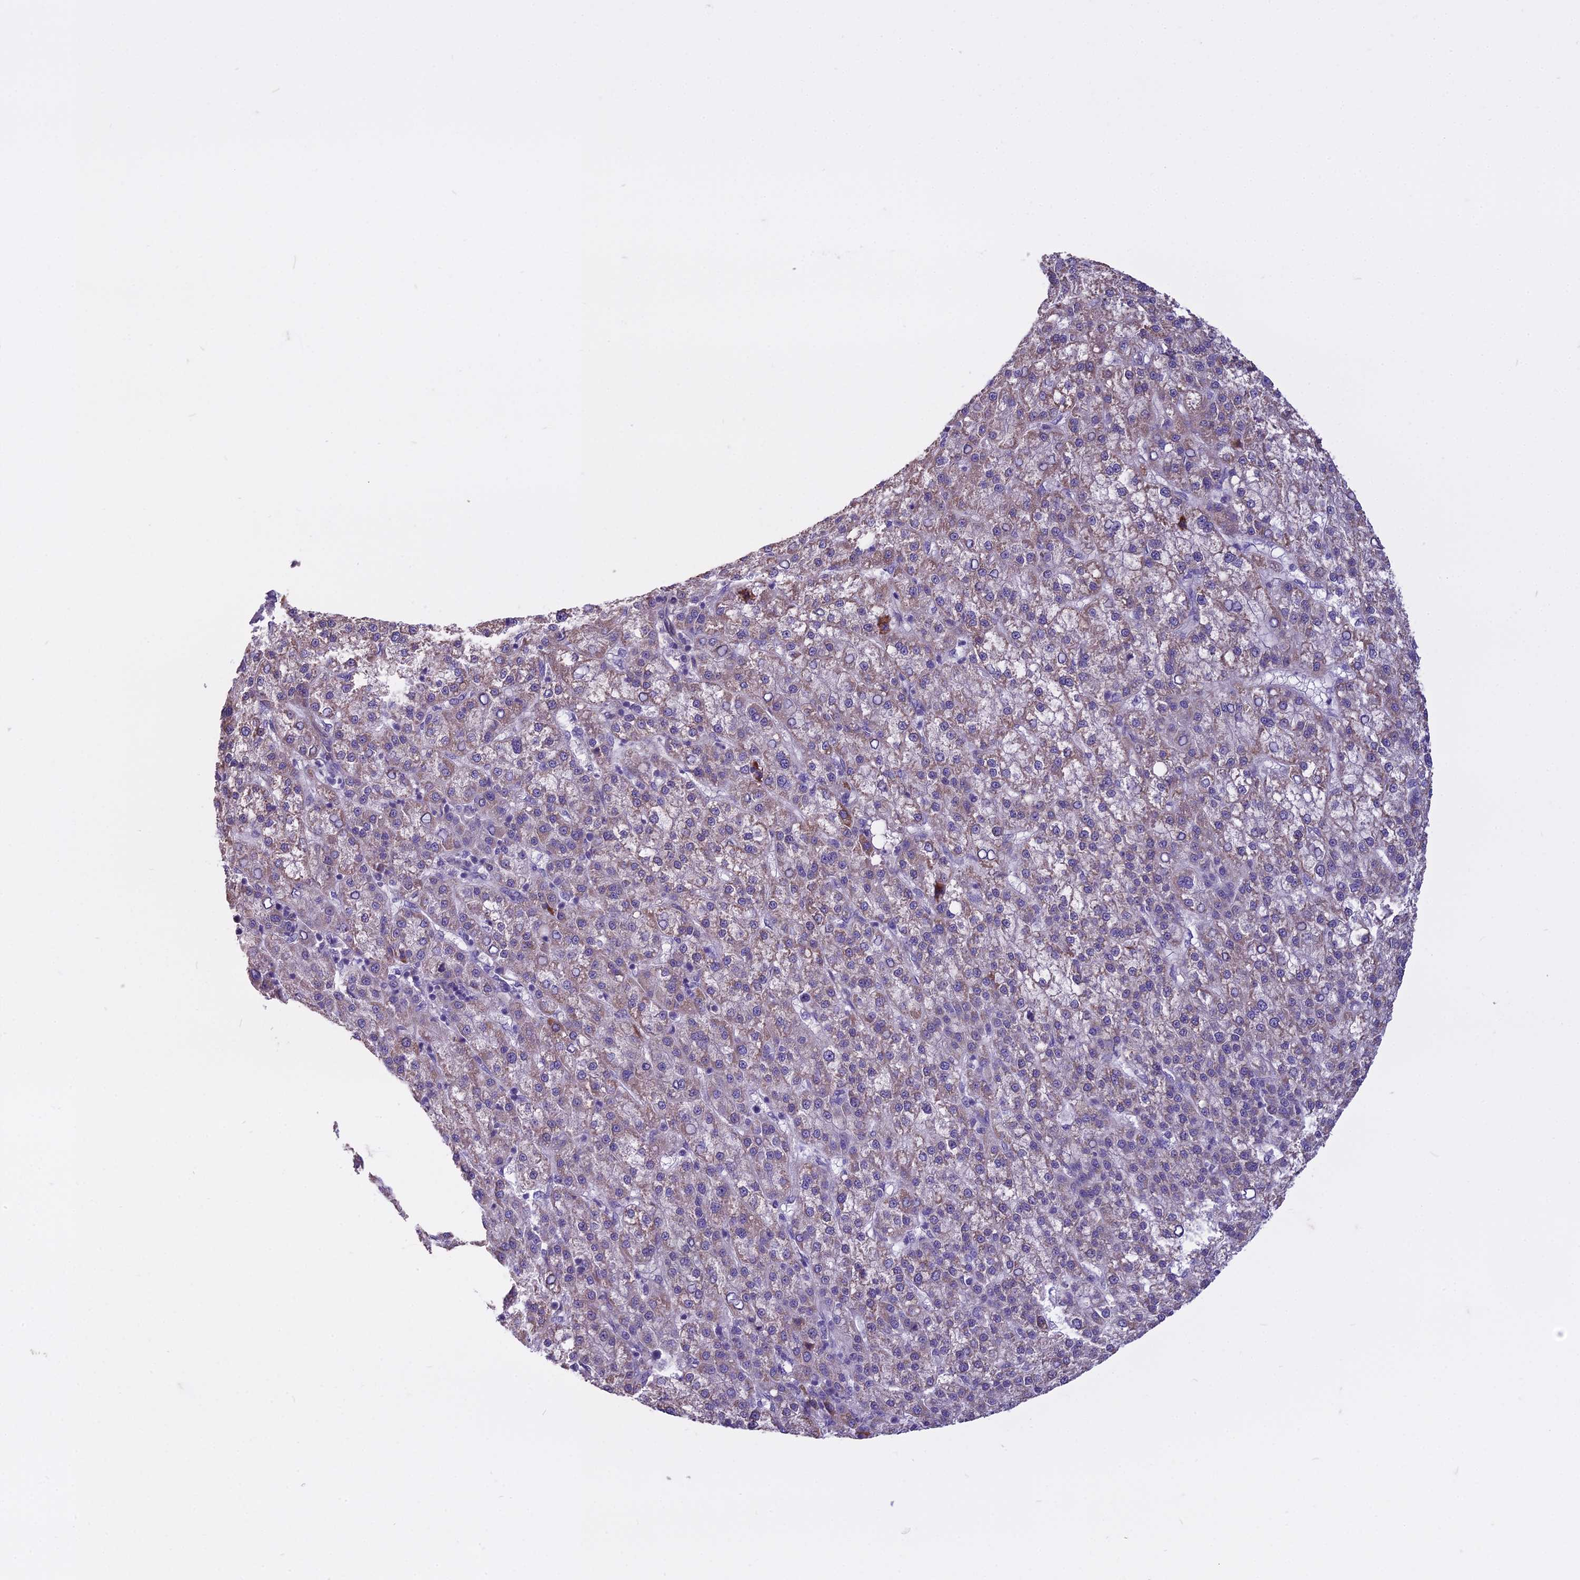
{"staining": {"intensity": "weak", "quantity": "<25%", "location": "cytoplasmic/membranous"}, "tissue": "liver cancer", "cell_type": "Tumor cells", "image_type": "cancer", "snomed": [{"axis": "morphology", "description": "Carcinoma, Hepatocellular, NOS"}, {"axis": "topography", "description": "Liver"}], "caption": "There is no significant positivity in tumor cells of liver cancer.", "gene": "DUS2", "patient": {"sex": "female", "age": 58}}